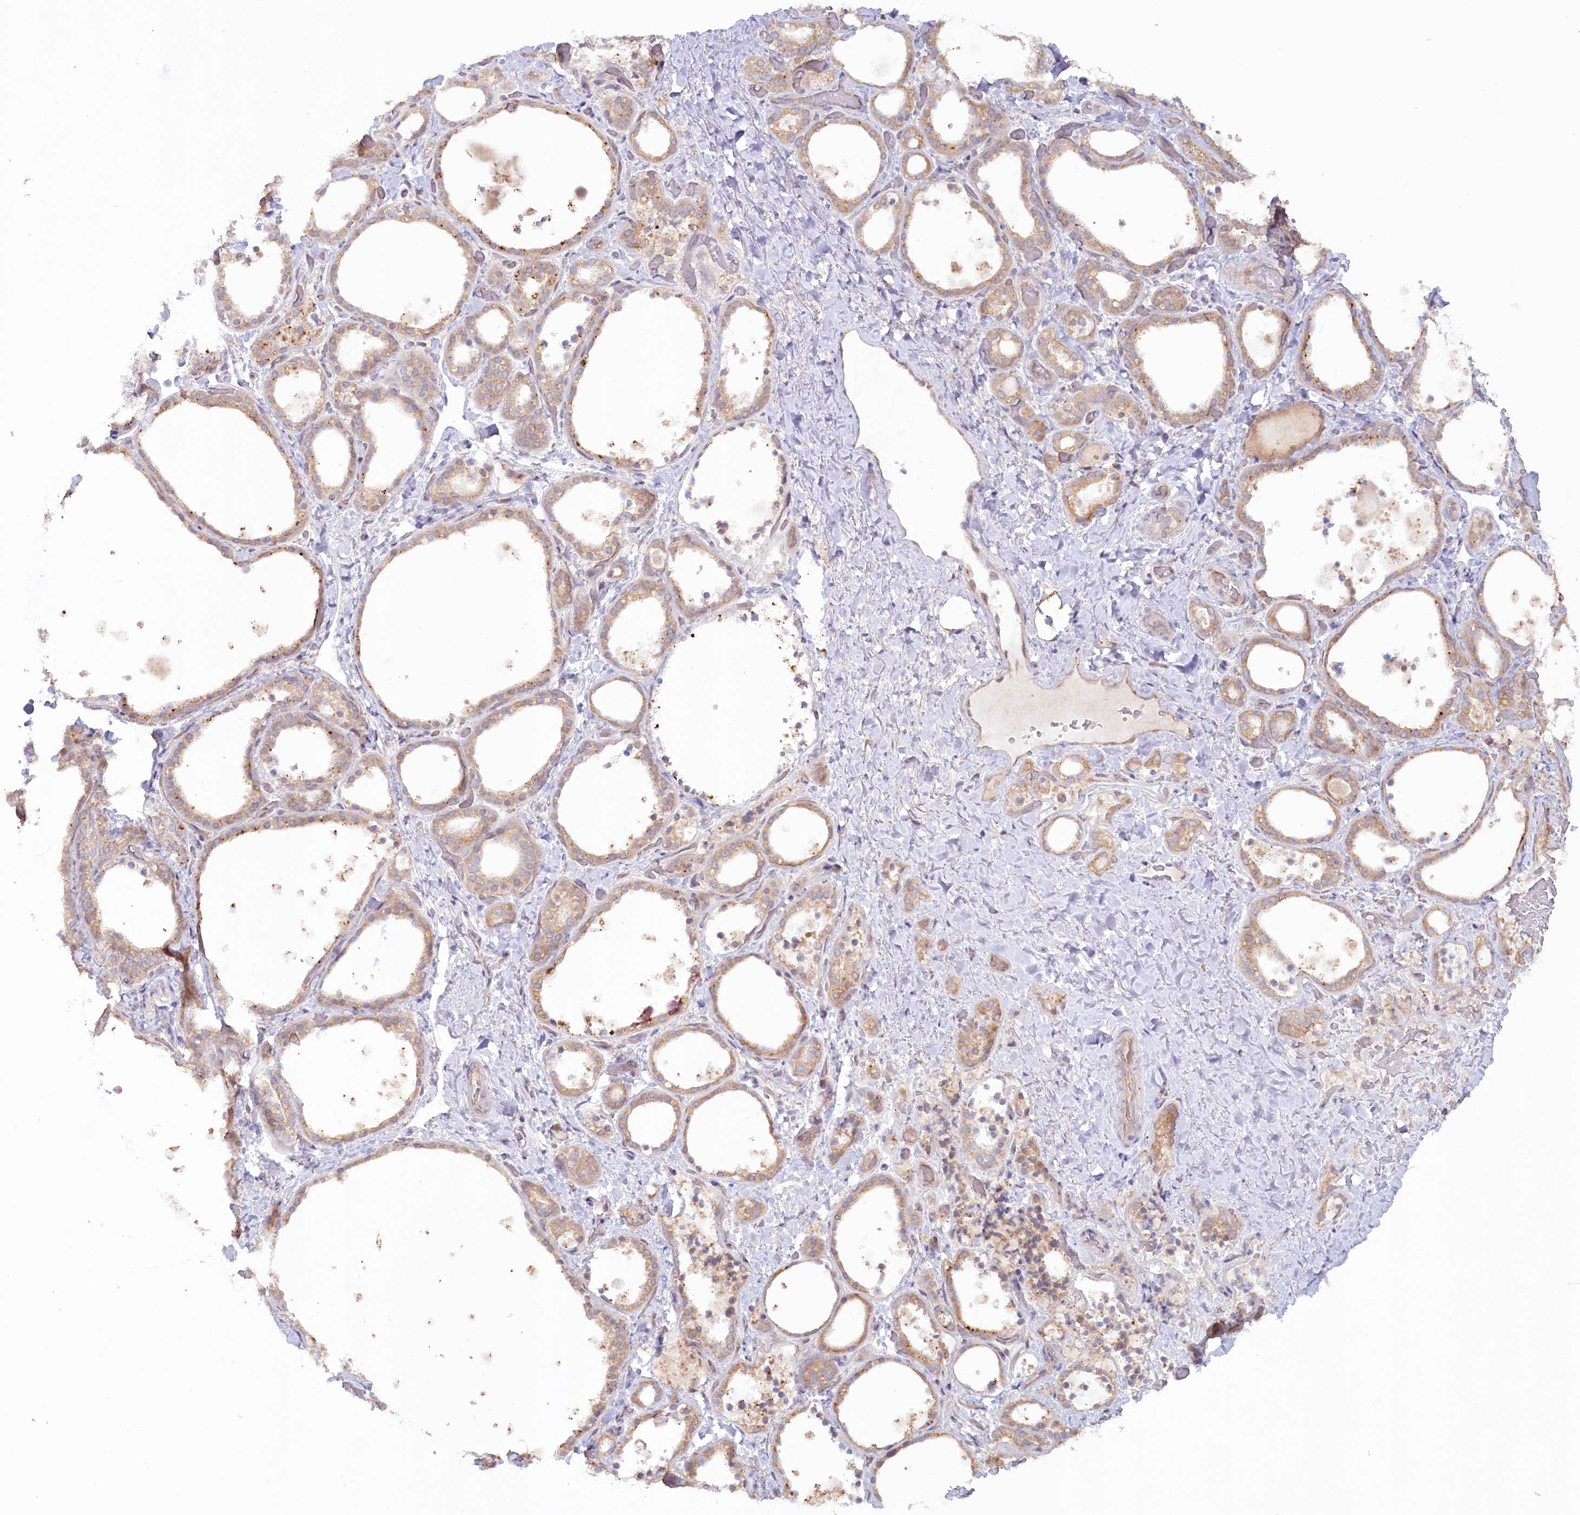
{"staining": {"intensity": "weak", "quantity": ">75%", "location": "cytoplasmic/membranous"}, "tissue": "thyroid gland", "cell_type": "Glandular cells", "image_type": "normal", "snomed": [{"axis": "morphology", "description": "Normal tissue, NOS"}, {"axis": "topography", "description": "Thyroid gland"}], "caption": "This is an image of IHC staining of normal thyroid gland, which shows weak staining in the cytoplasmic/membranous of glandular cells.", "gene": "TNIP1", "patient": {"sex": "female", "age": 44}}